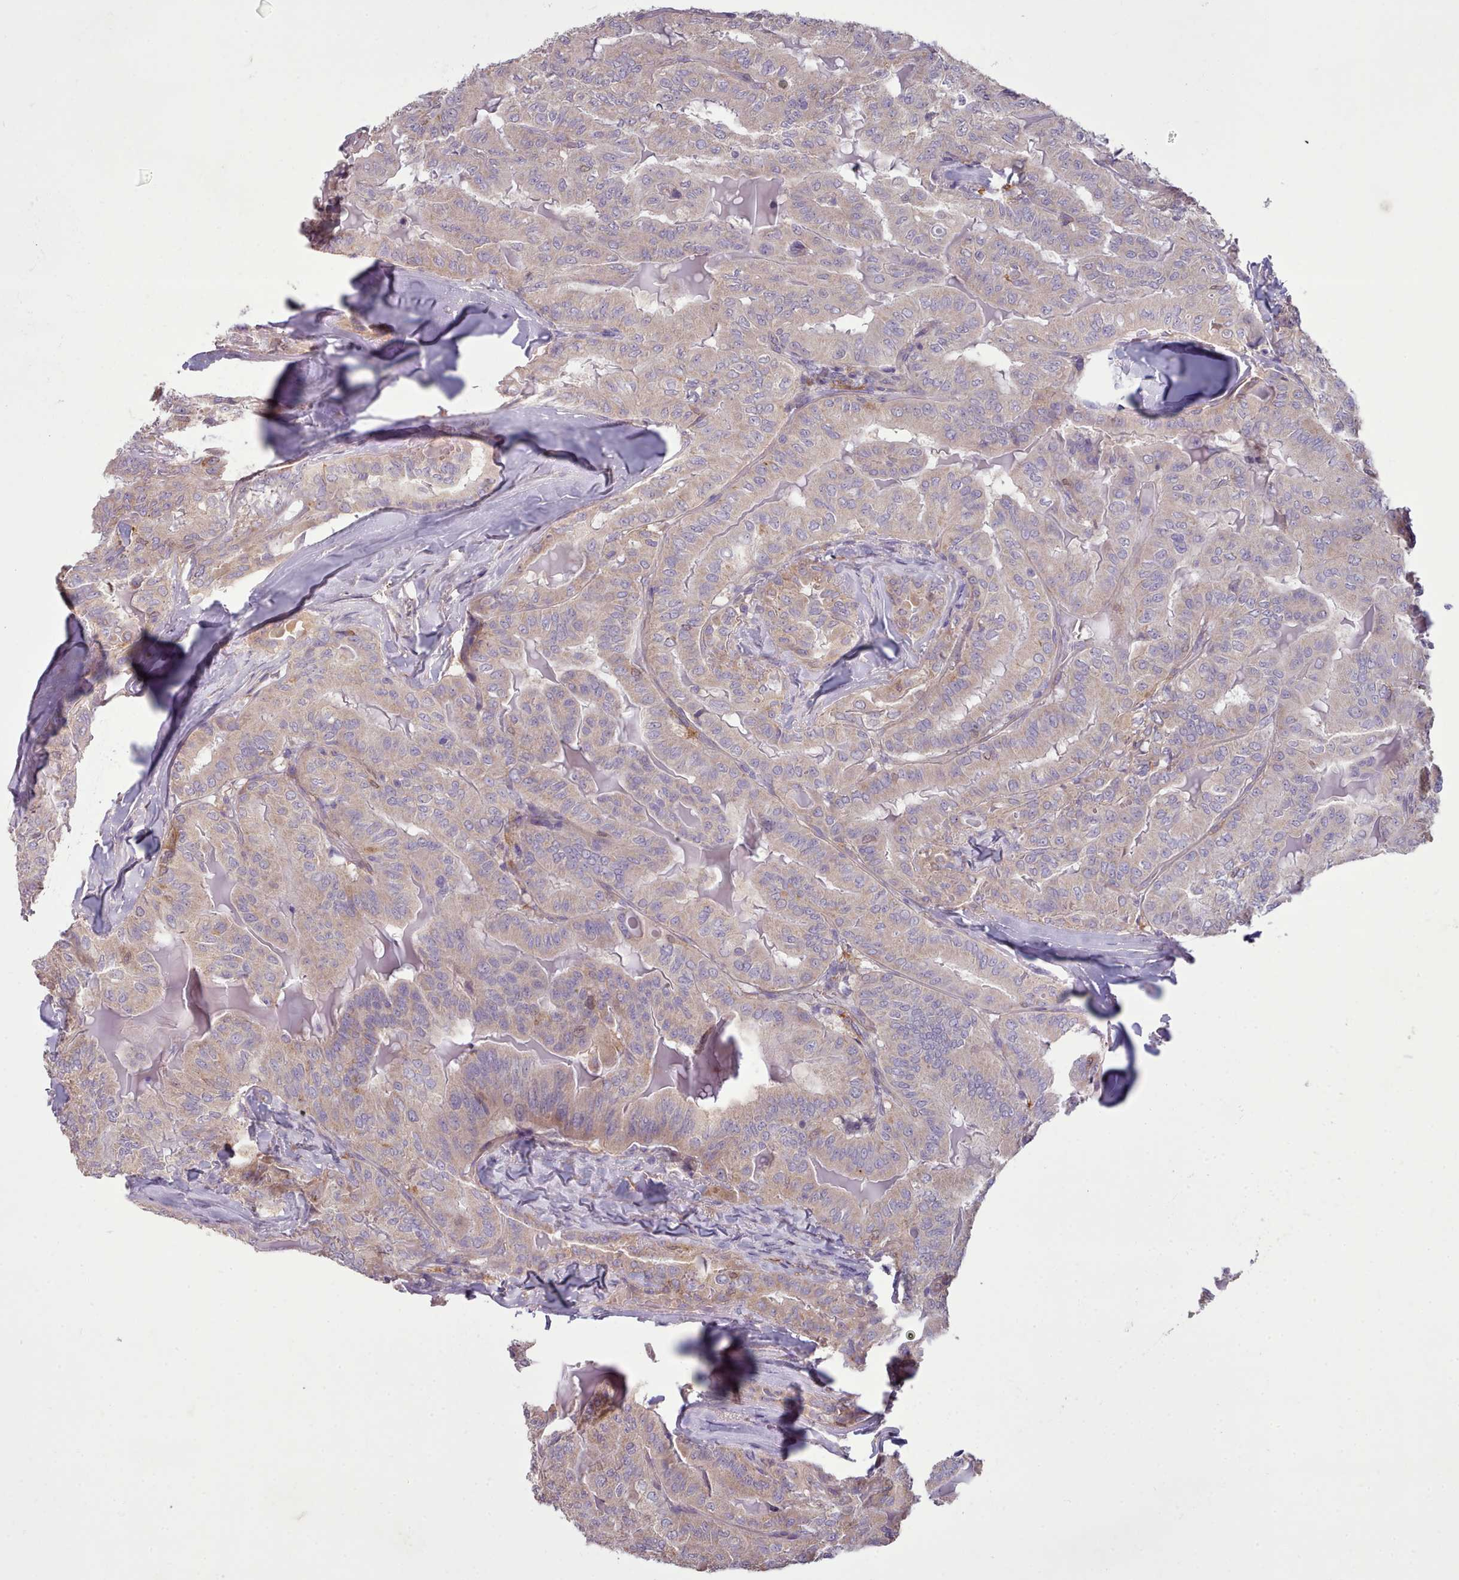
{"staining": {"intensity": "weak", "quantity": ">75%", "location": "cytoplasmic/membranous"}, "tissue": "thyroid cancer", "cell_type": "Tumor cells", "image_type": "cancer", "snomed": [{"axis": "morphology", "description": "Papillary adenocarcinoma, NOS"}, {"axis": "topography", "description": "Thyroid gland"}], "caption": "Papillary adenocarcinoma (thyroid) stained for a protein reveals weak cytoplasmic/membranous positivity in tumor cells.", "gene": "DPF1", "patient": {"sex": "female", "age": 68}}